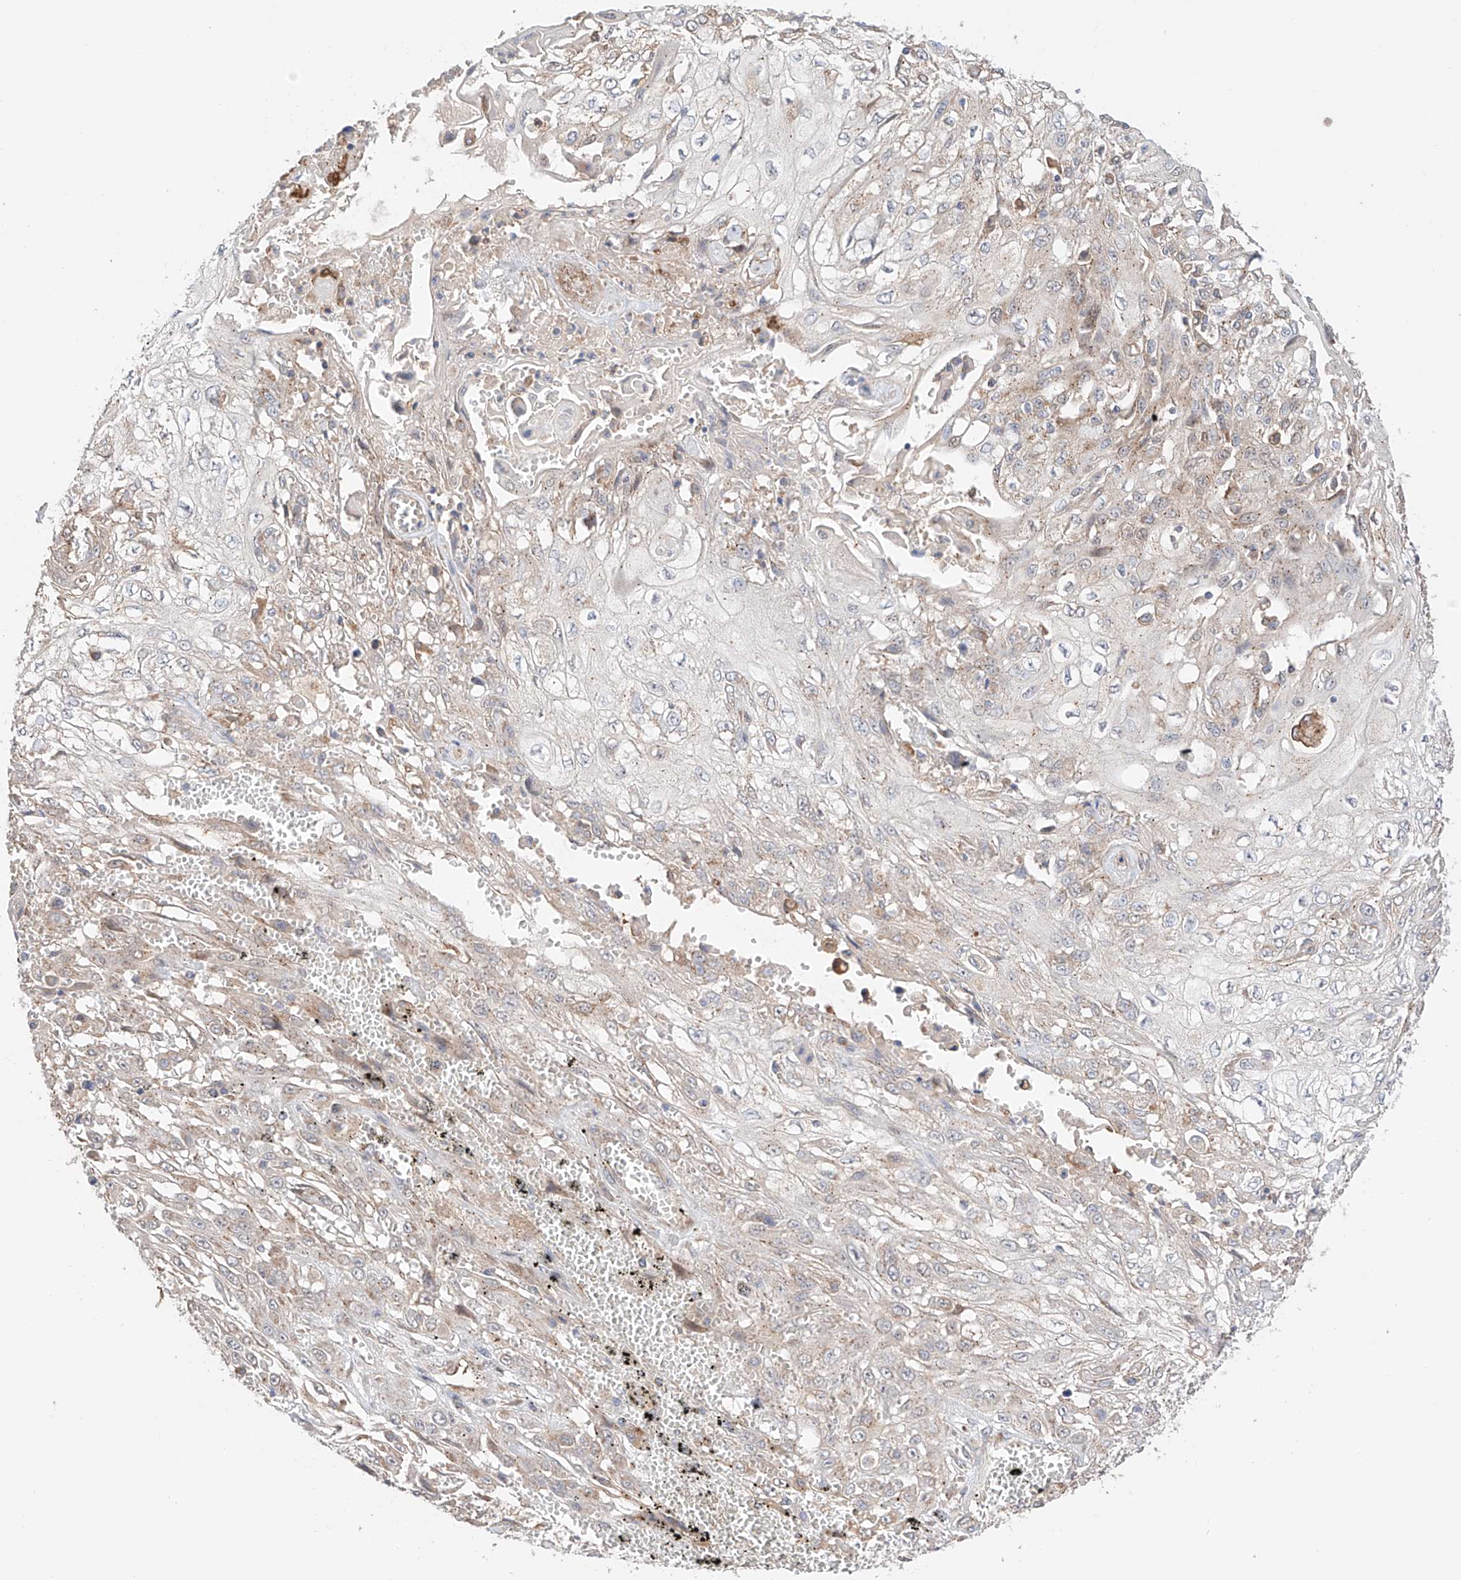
{"staining": {"intensity": "negative", "quantity": "none", "location": "none"}, "tissue": "skin cancer", "cell_type": "Tumor cells", "image_type": "cancer", "snomed": [{"axis": "morphology", "description": "Squamous cell carcinoma, NOS"}, {"axis": "morphology", "description": "Squamous cell carcinoma, metastatic, NOS"}, {"axis": "topography", "description": "Skin"}, {"axis": "topography", "description": "Lymph node"}], "caption": "High magnification brightfield microscopy of skin cancer (squamous cell carcinoma) stained with DAB (3,3'-diaminobenzidine) (brown) and counterstained with hematoxylin (blue): tumor cells show no significant expression.", "gene": "MOSPD1", "patient": {"sex": "male", "age": 75}}